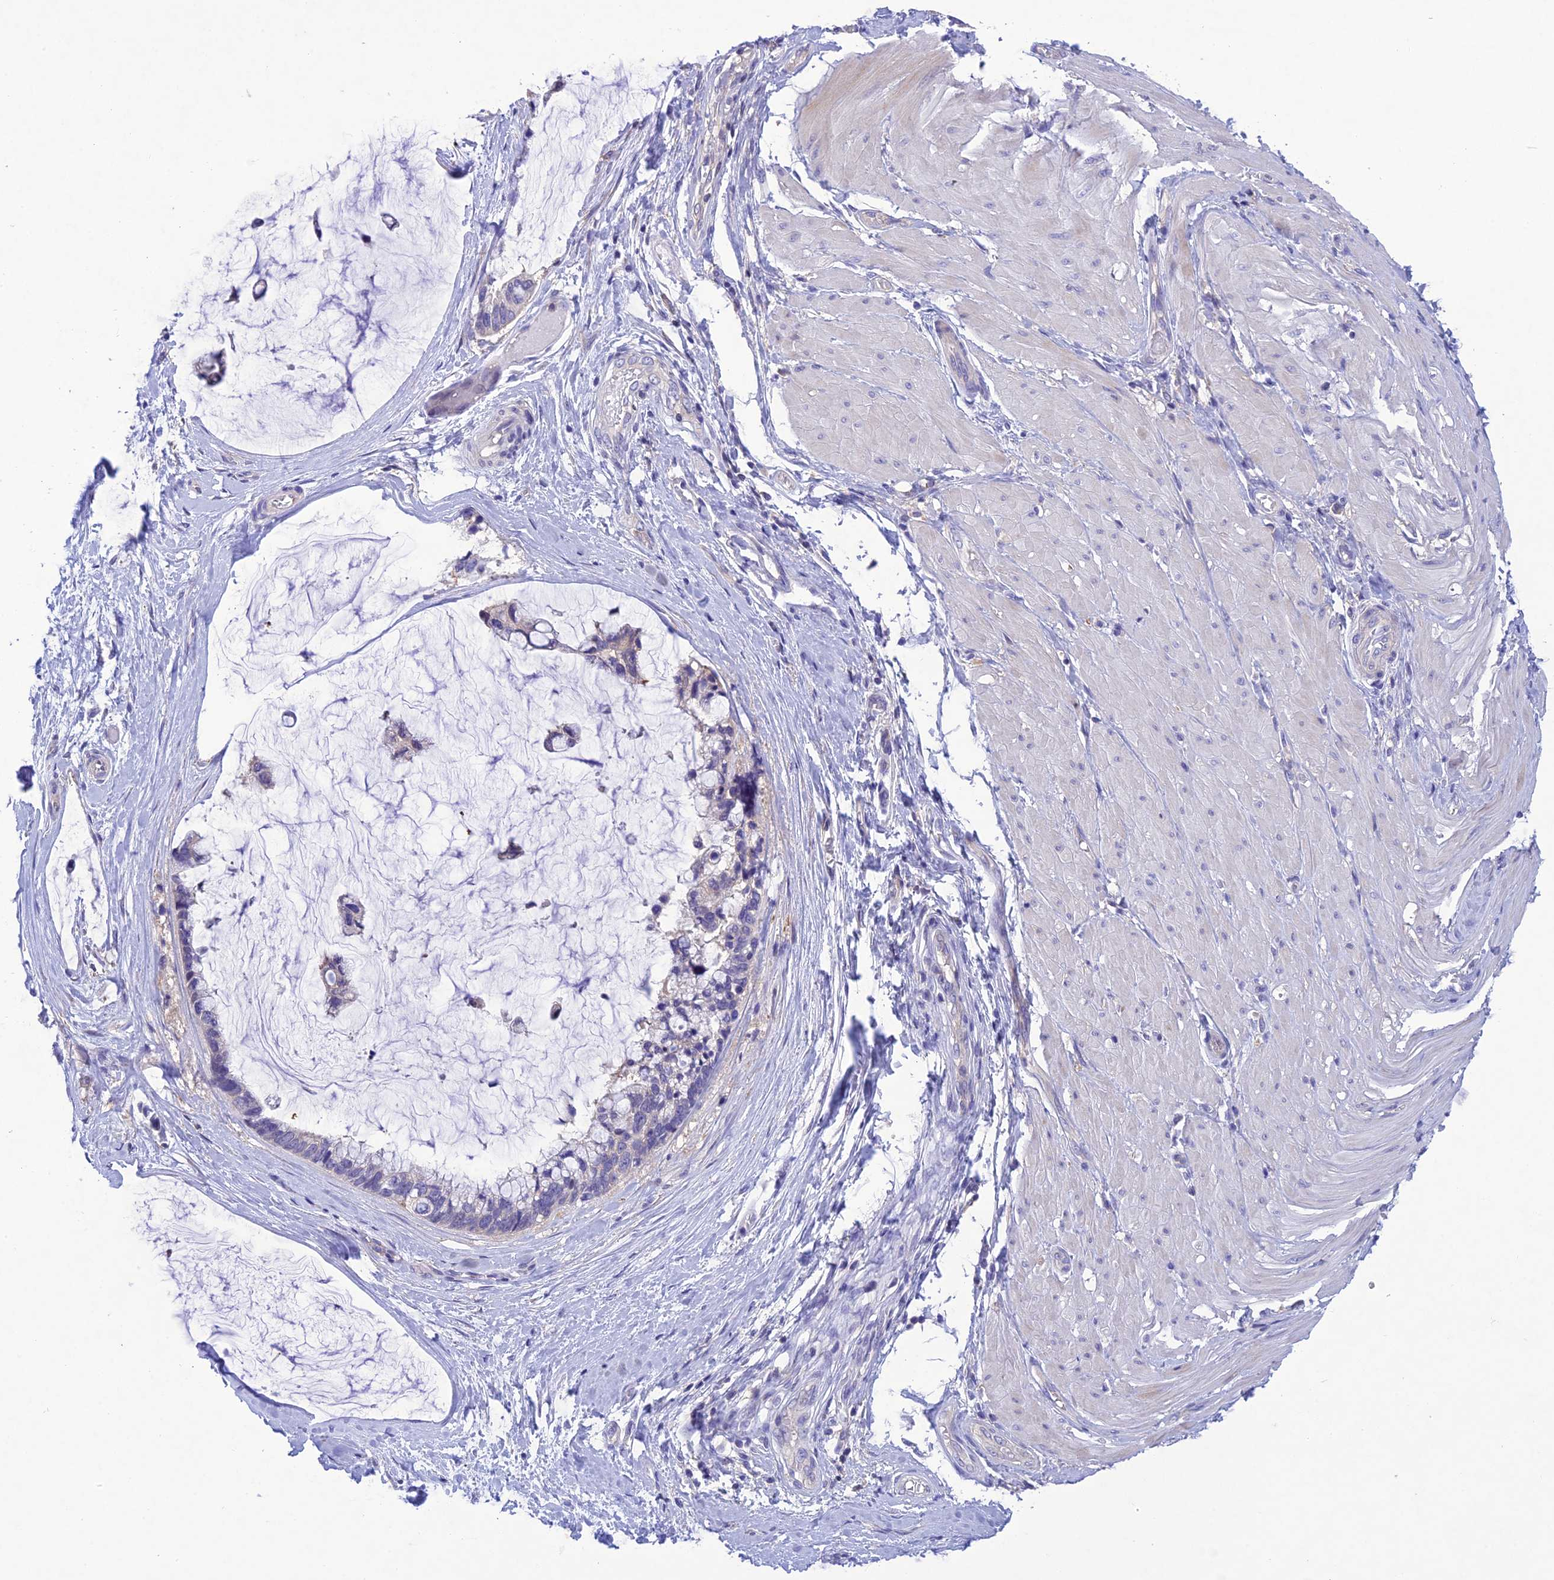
{"staining": {"intensity": "negative", "quantity": "none", "location": "none"}, "tissue": "ovarian cancer", "cell_type": "Tumor cells", "image_type": "cancer", "snomed": [{"axis": "morphology", "description": "Cystadenocarcinoma, mucinous, NOS"}, {"axis": "topography", "description": "Ovary"}], "caption": "Ovarian cancer (mucinous cystadenocarcinoma) was stained to show a protein in brown. There is no significant positivity in tumor cells.", "gene": "SNX24", "patient": {"sex": "female", "age": 39}}